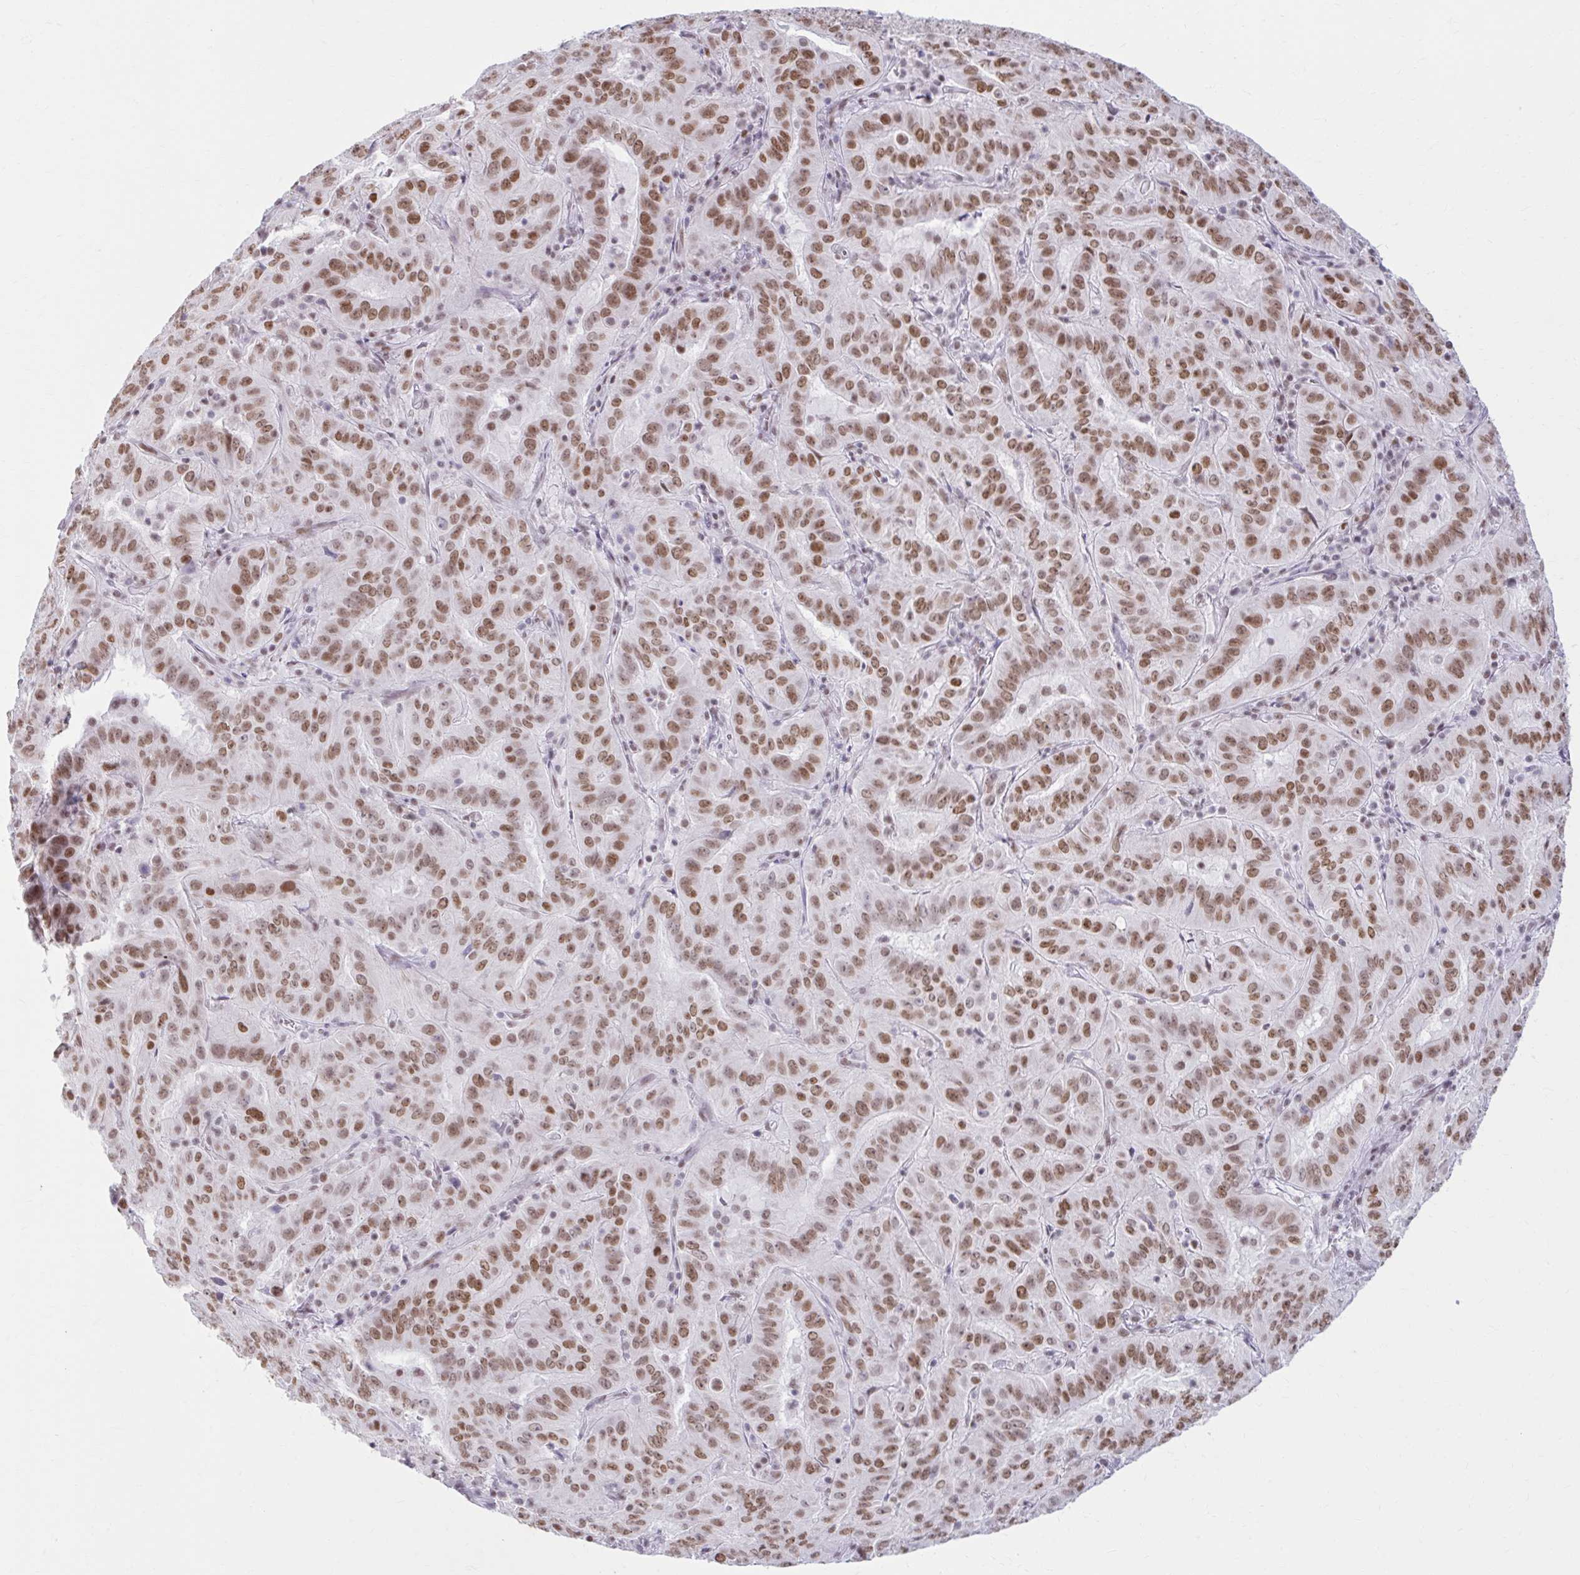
{"staining": {"intensity": "moderate", "quantity": ">75%", "location": "nuclear"}, "tissue": "pancreatic cancer", "cell_type": "Tumor cells", "image_type": "cancer", "snomed": [{"axis": "morphology", "description": "Adenocarcinoma, NOS"}, {"axis": "topography", "description": "Pancreas"}], "caption": "Moderate nuclear protein positivity is appreciated in about >75% of tumor cells in pancreatic adenocarcinoma.", "gene": "PABIR1", "patient": {"sex": "male", "age": 63}}